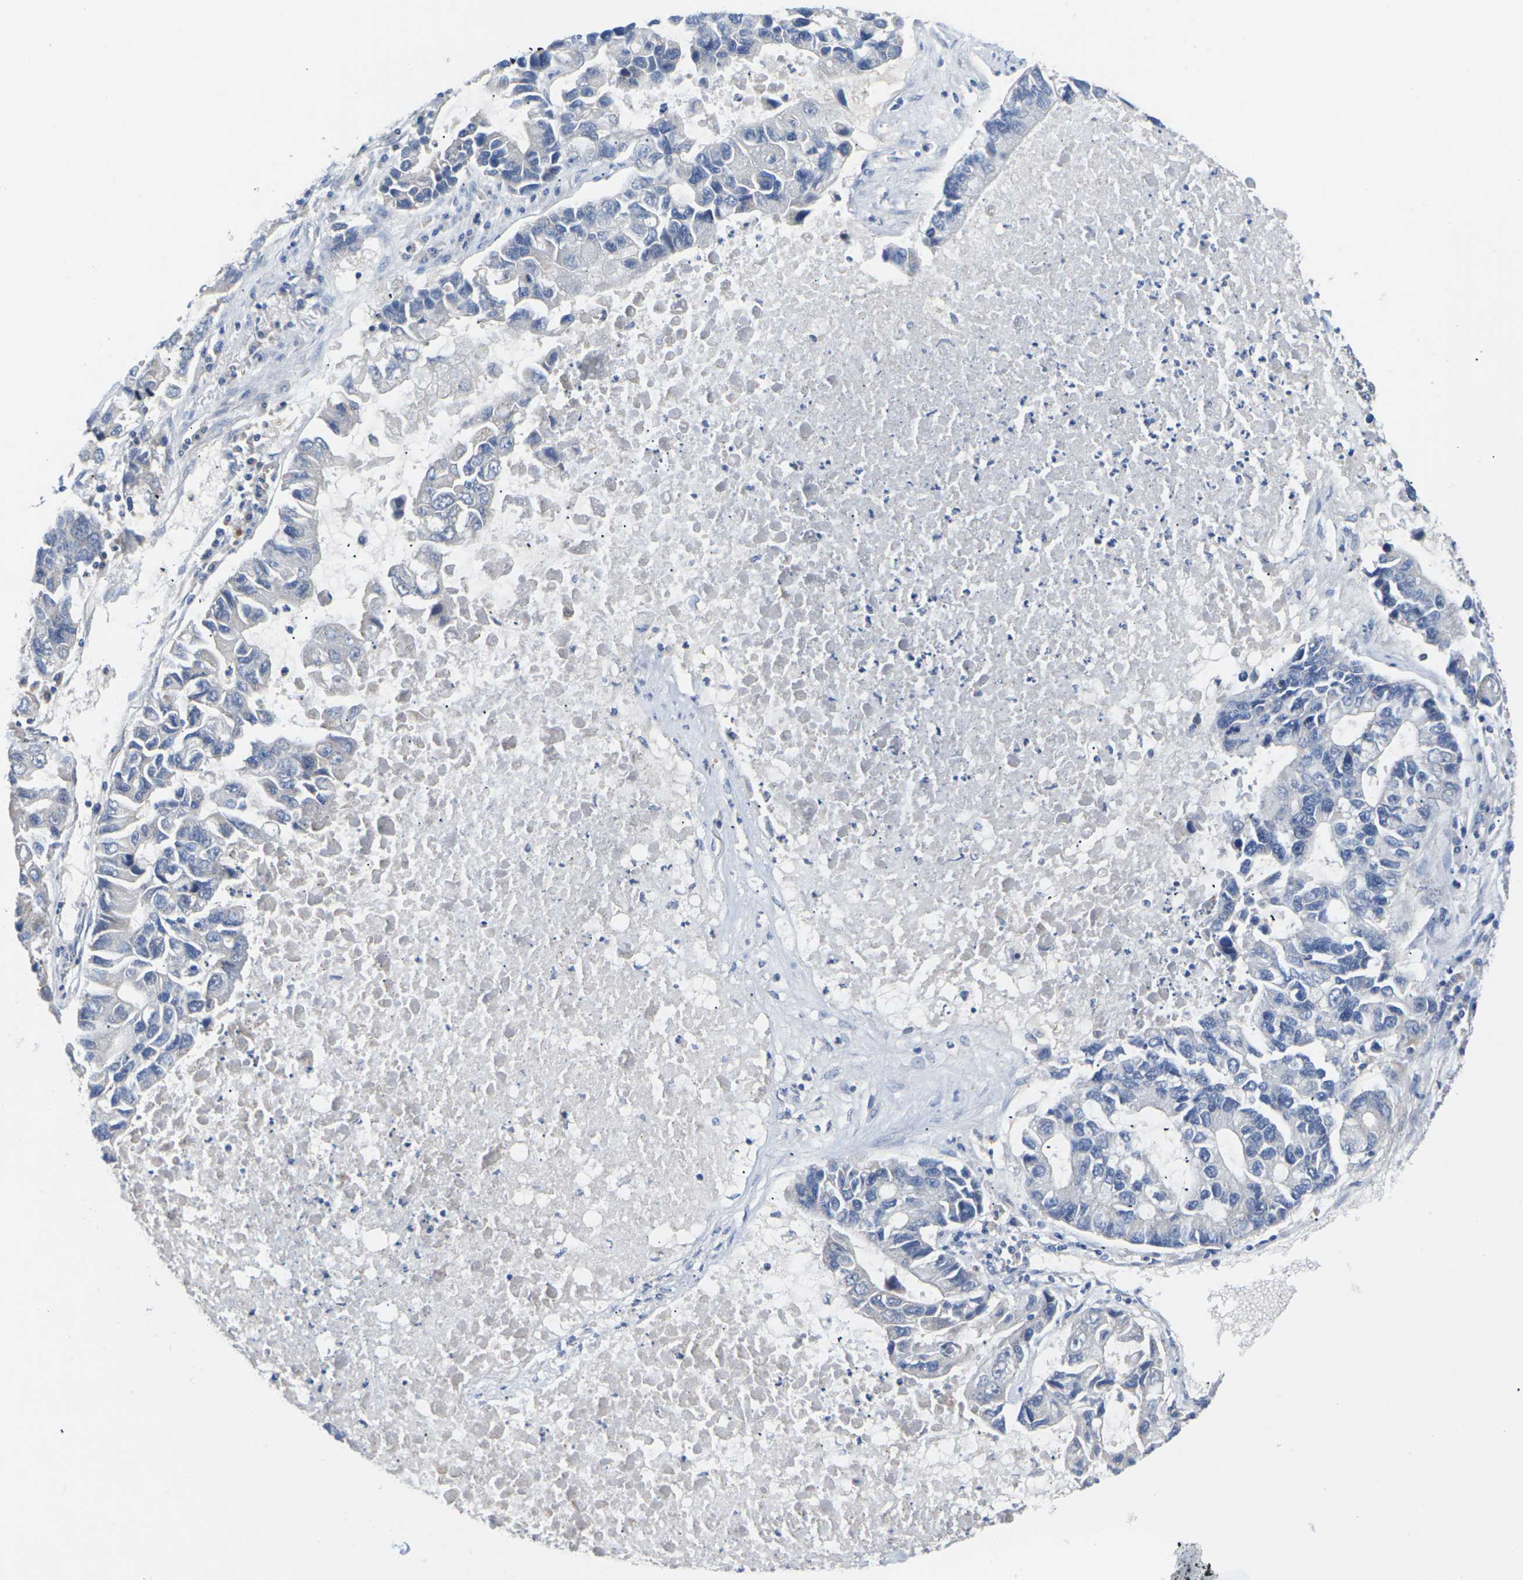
{"staining": {"intensity": "negative", "quantity": "none", "location": "none"}, "tissue": "lung cancer", "cell_type": "Tumor cells", "image_type": "cancer", "snomed": [{"axis": "morphology", "description": "Adenocarcinoma, NOS"}, {"axis": "topography", "description": "Lung"}], "caption": "Lung adenocarcinoma was stained to show a protein in brown. There is no significant staining in tumor cells.", "gene": "TMCO4", "patient": {"sex": "female", "age": 51}}